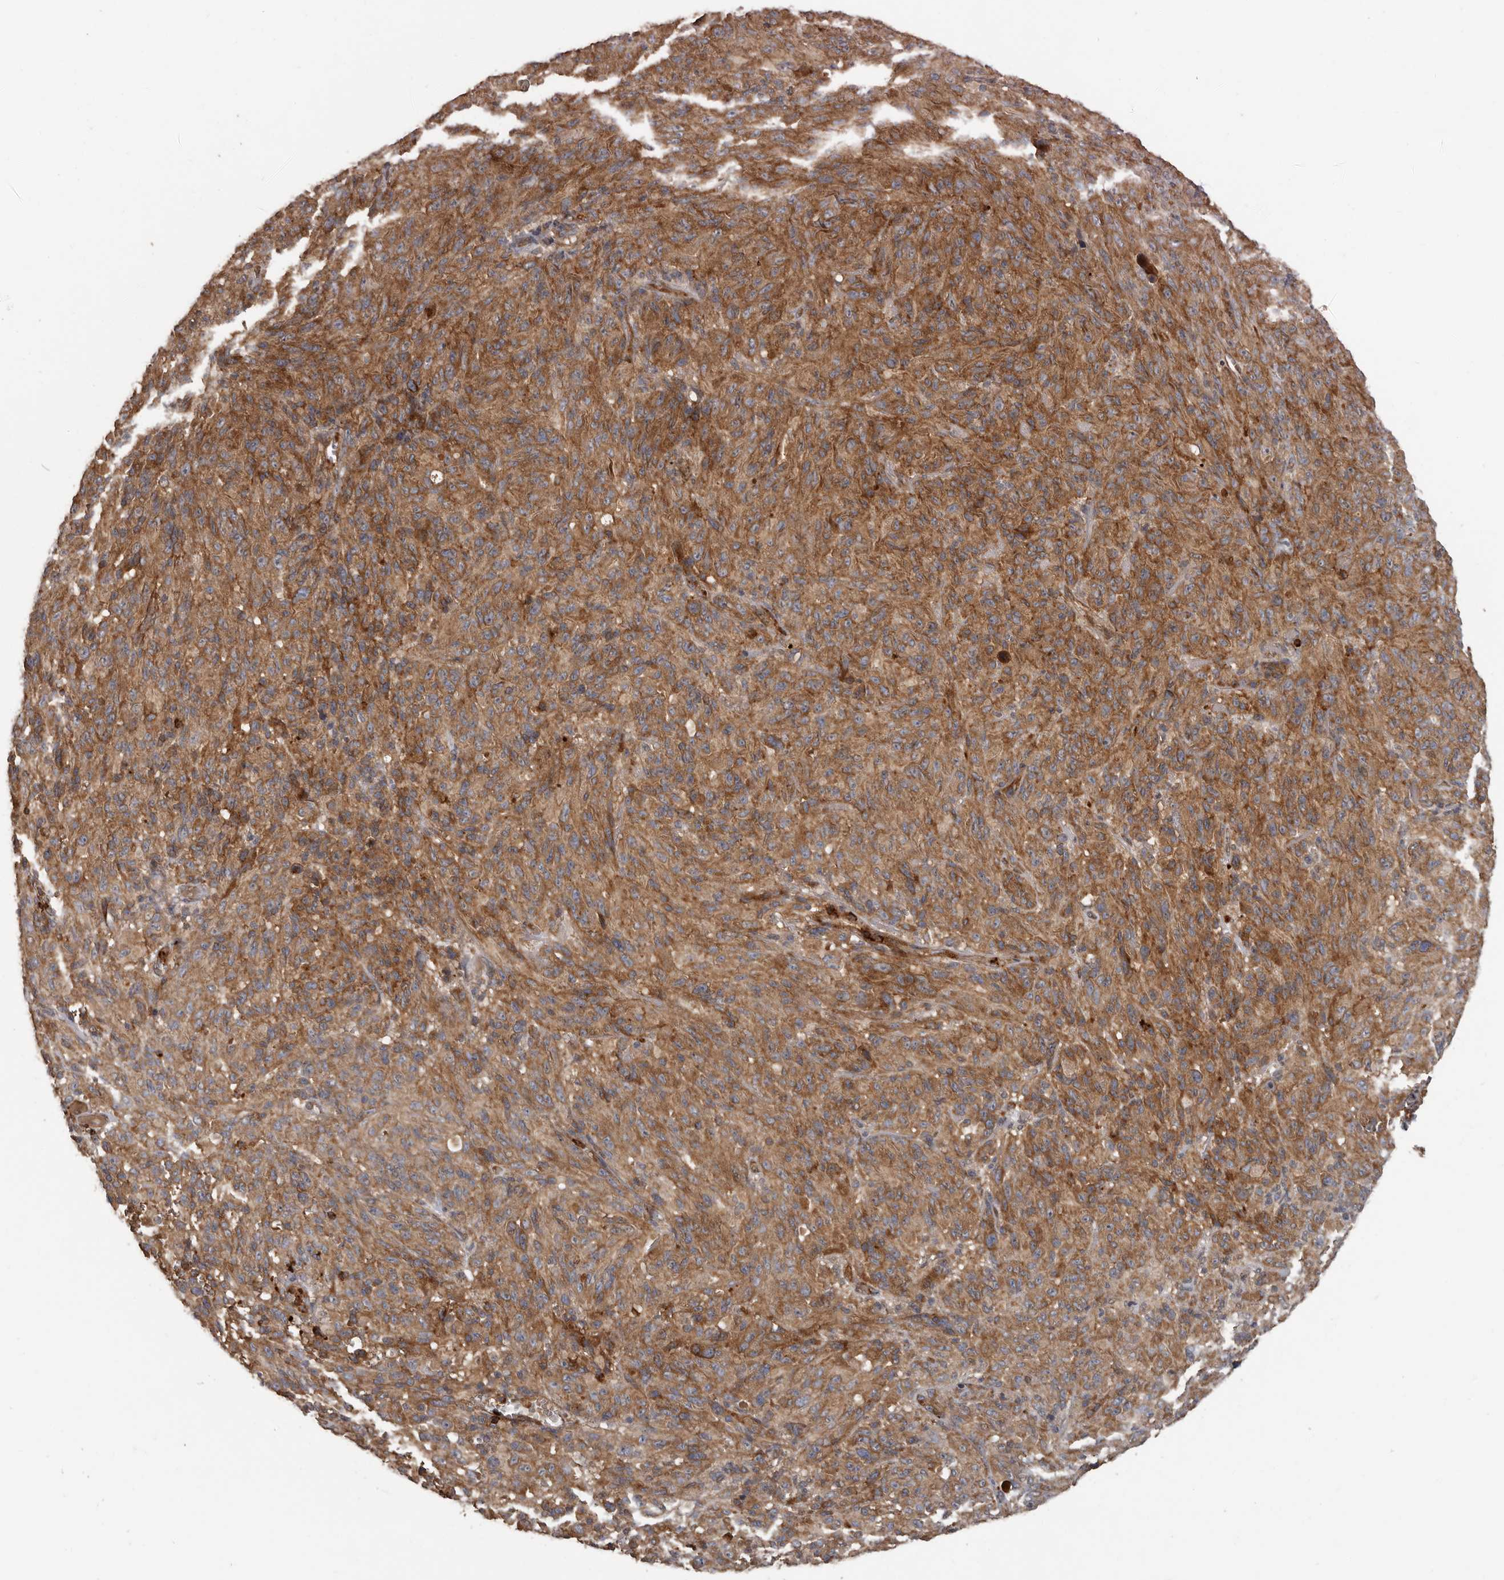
{"staining": {"intensity": "moderate", "quantity": ">75%", "location": "cytoplasmic/membranous"}, "tissue": "melanoma", "cell_type": "Tumor cells", "image_type": "cancer", "snomed": [{"axis": "morphology", "description": "Malignant melanoma, NOS"}, {"axis": "topography", "description": "Skin of head"}], "caption": "The micrograph demonstrates immunohistochemical staining of melanoma. There is moderate cytoplasmic/membranous expression is seen in approximately >75% of tumor cells. (IHC, brightfield microscopy, high magnification).", "gene": "ARHGEF5", "patient": {"sex": "male", "age": 96}}